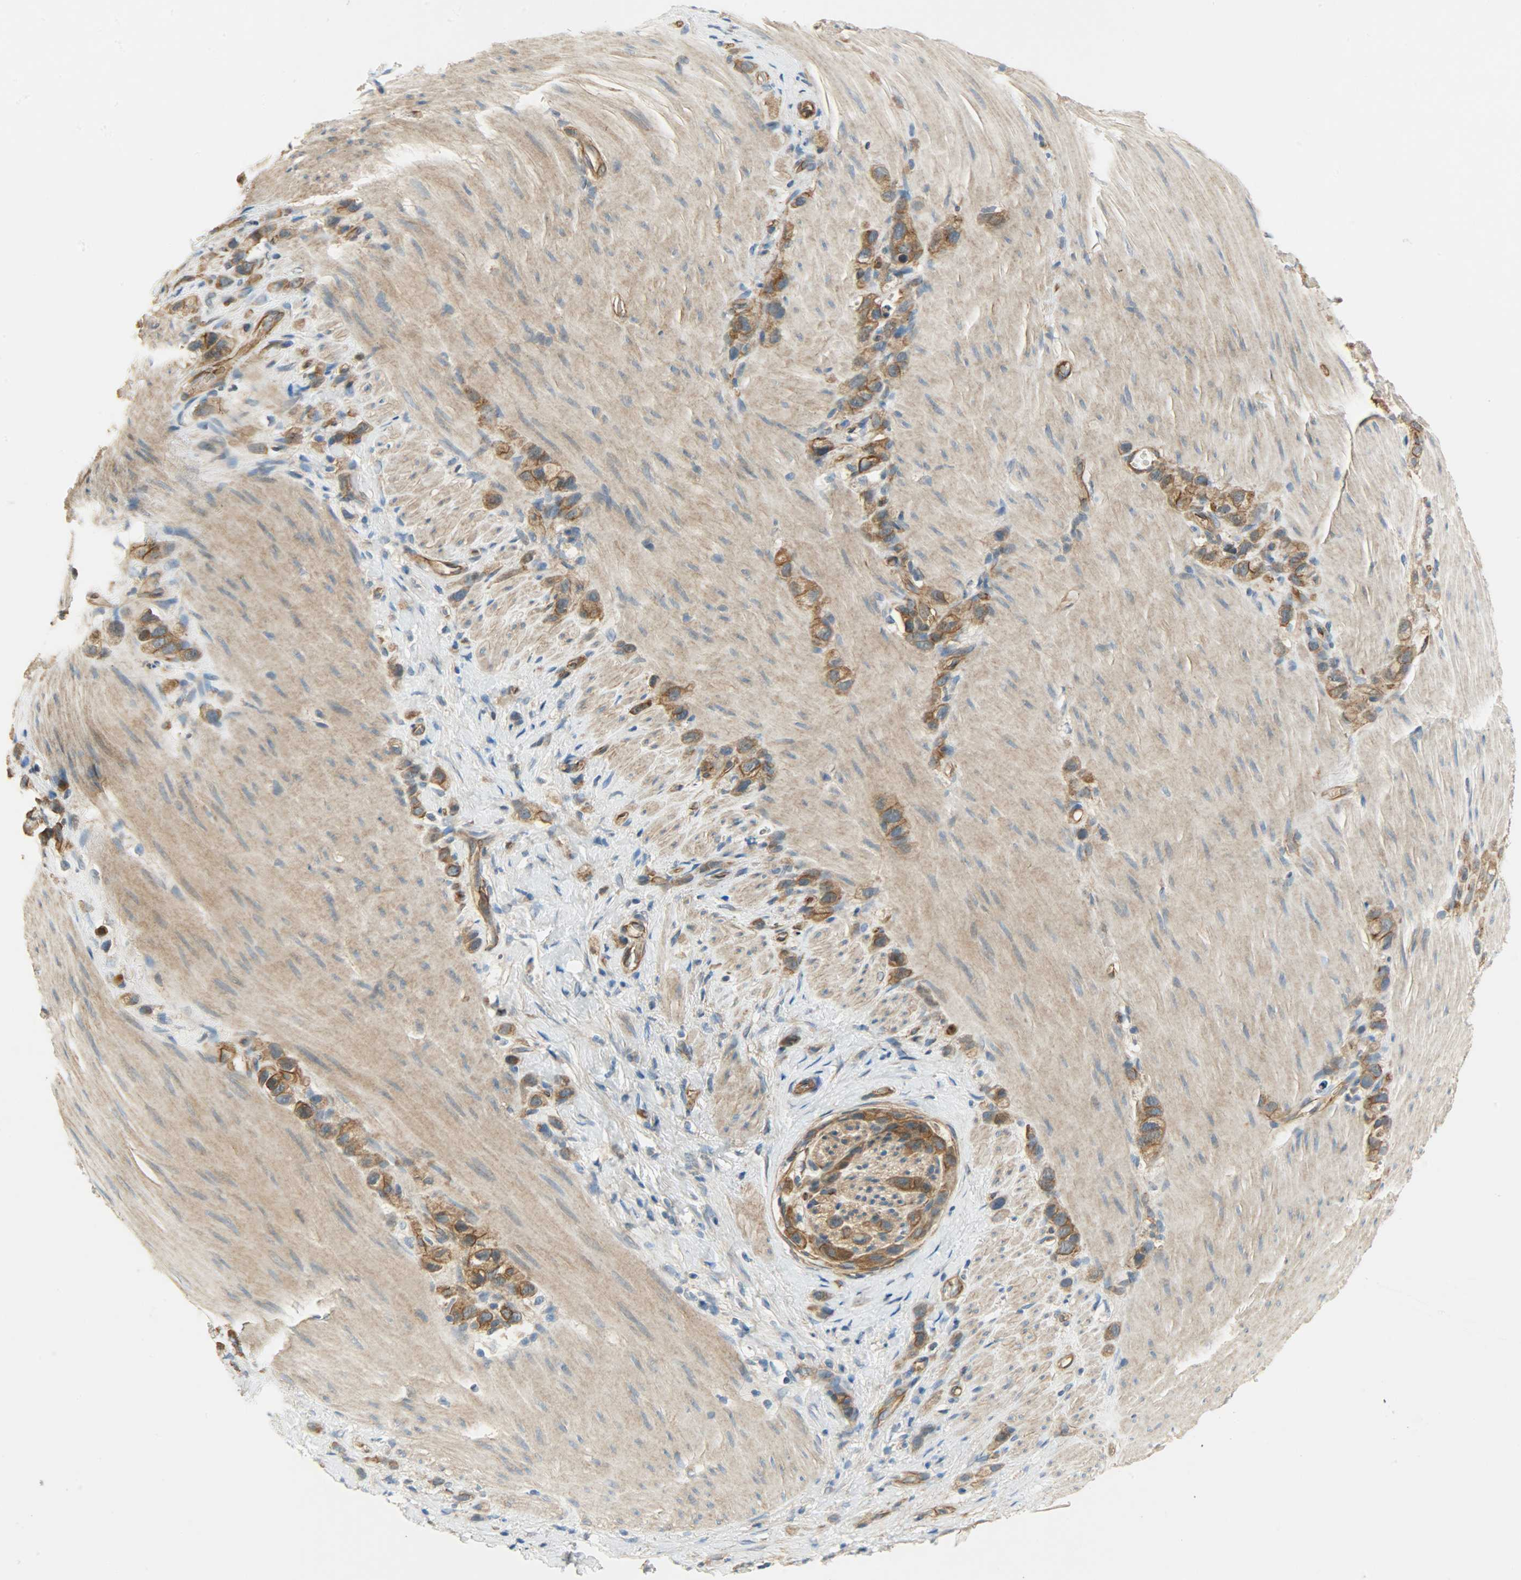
{"staining": {"intensity": "moderate", "quantity": ">75%", "location": "cytoplasmic/membranous"}, "tissue": "stomach cancer", "cell_type": "Tumor cells", "image_type": "cancer", "snomed": [{"axis": "morphology", "description": "Normal tissue, NOS"}, {"axis": "morphology", "description": "Adenocarcinoma, NOS"}, {"axis": "morphology", "description": "Adenocarcinoma, High grade"}, {"axis": "topography", "description": "Stomach, upper"}, {"axis": "topography", "description": "Stomach"}], "caption": "Immunohistochemical staining of stomach adenocarcinoma demonstrates medium levels of moderate cytoplasmic/membranous positivity in approximately >75% of tumor cells.", "gene": "KIAA1217", "patient": {"sex": "female", "age": 65}}